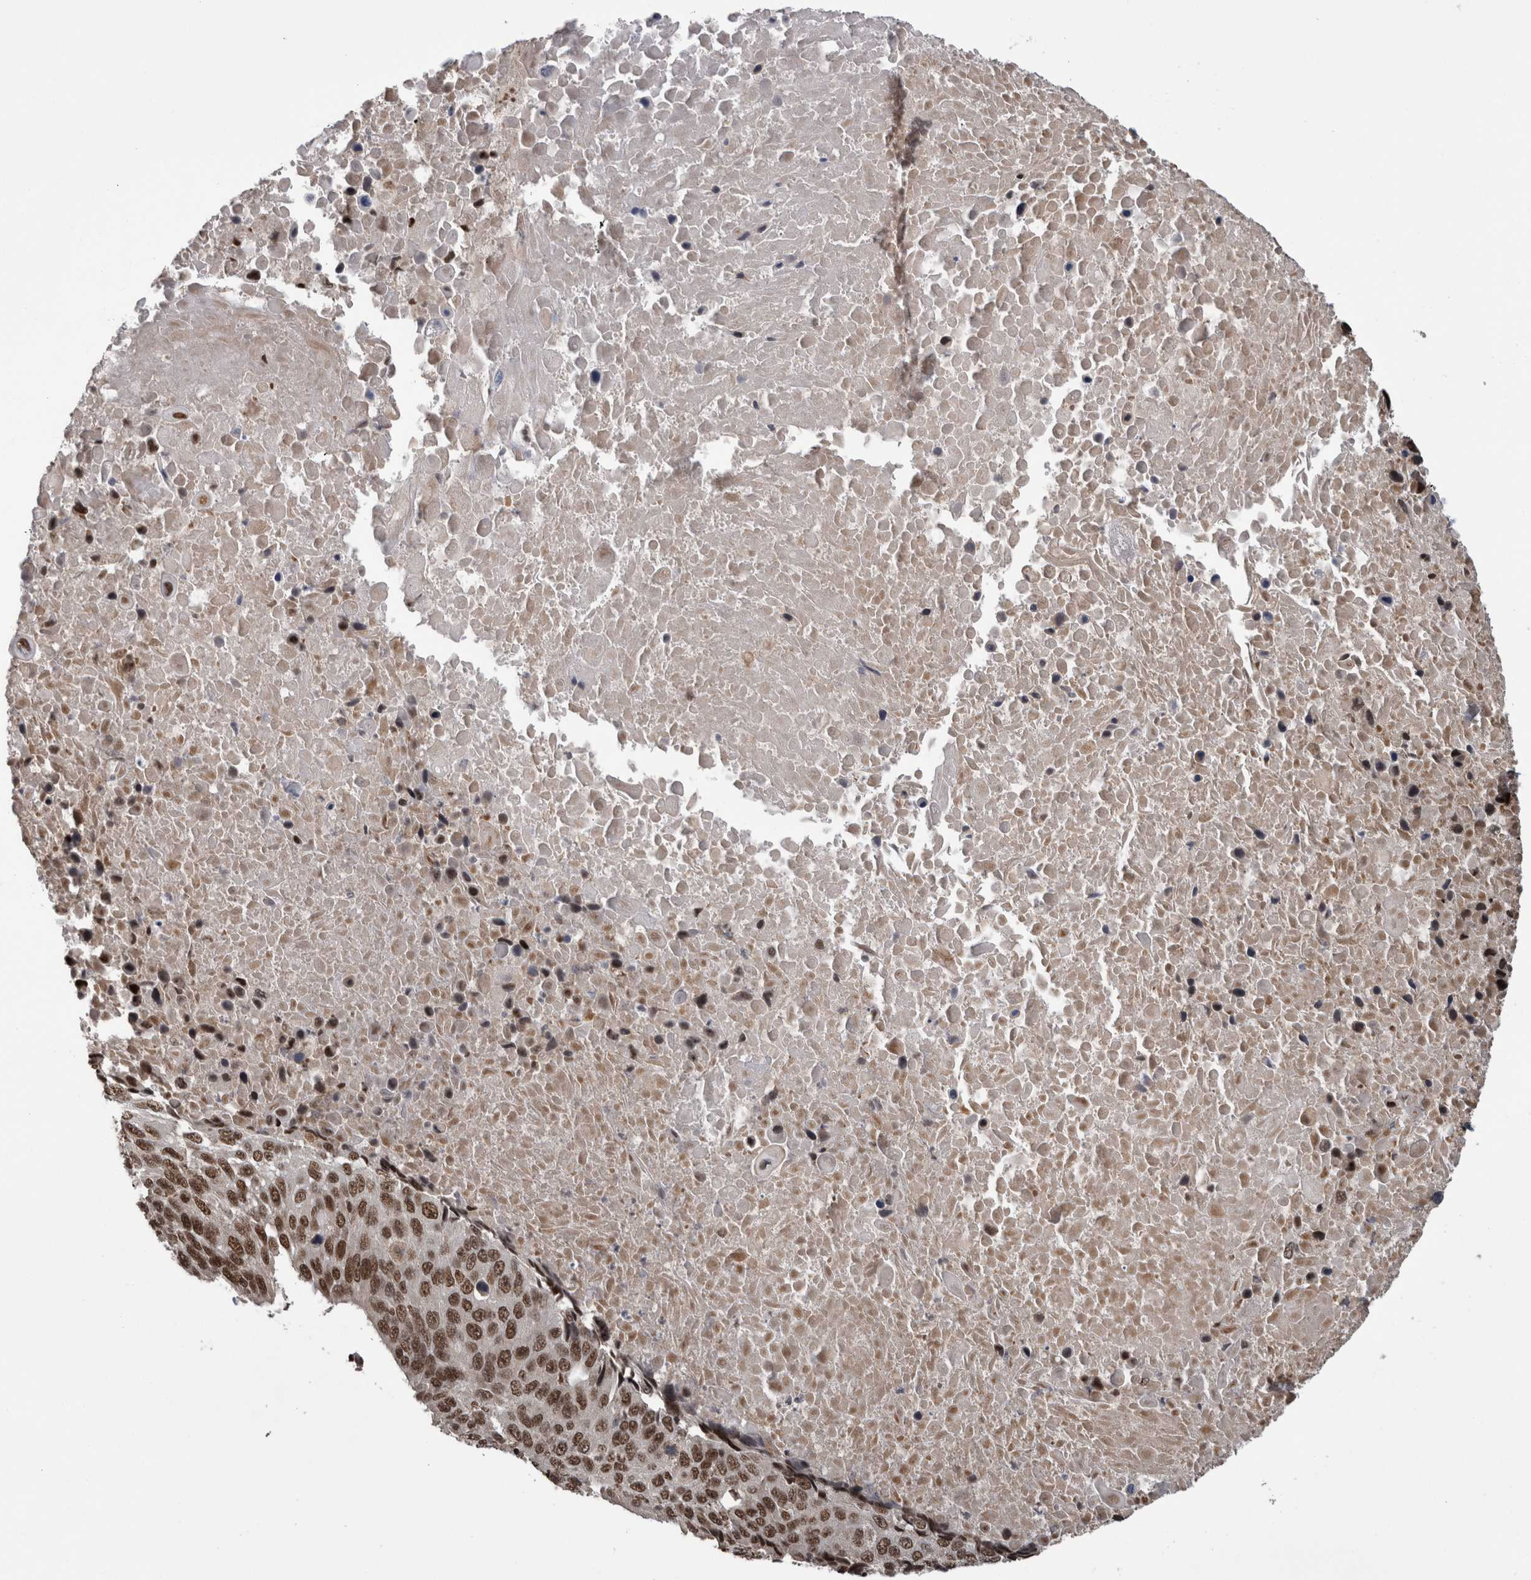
{"staining": {"intensity": "moderate", "quantity": ">75%", "location": "nuclear"}, "tissue": "lung cancer", "cell_type": "Tumor cells", "image_type": "cancer", "snomed": [{"axis": "morphology", "description": "Squamous cell carcinoma, NOS"}, {"axis": "topography", "description": "Lung"}], "caption": "Protein expression analysis of lung cancer (squamous cell carcinoma) displays moderate nuclear expression in about >75% of tumor cells. Nuclei are stained in blue.", "gene": "CPSF2", "patient": {"sex": "male", "age": 66}}